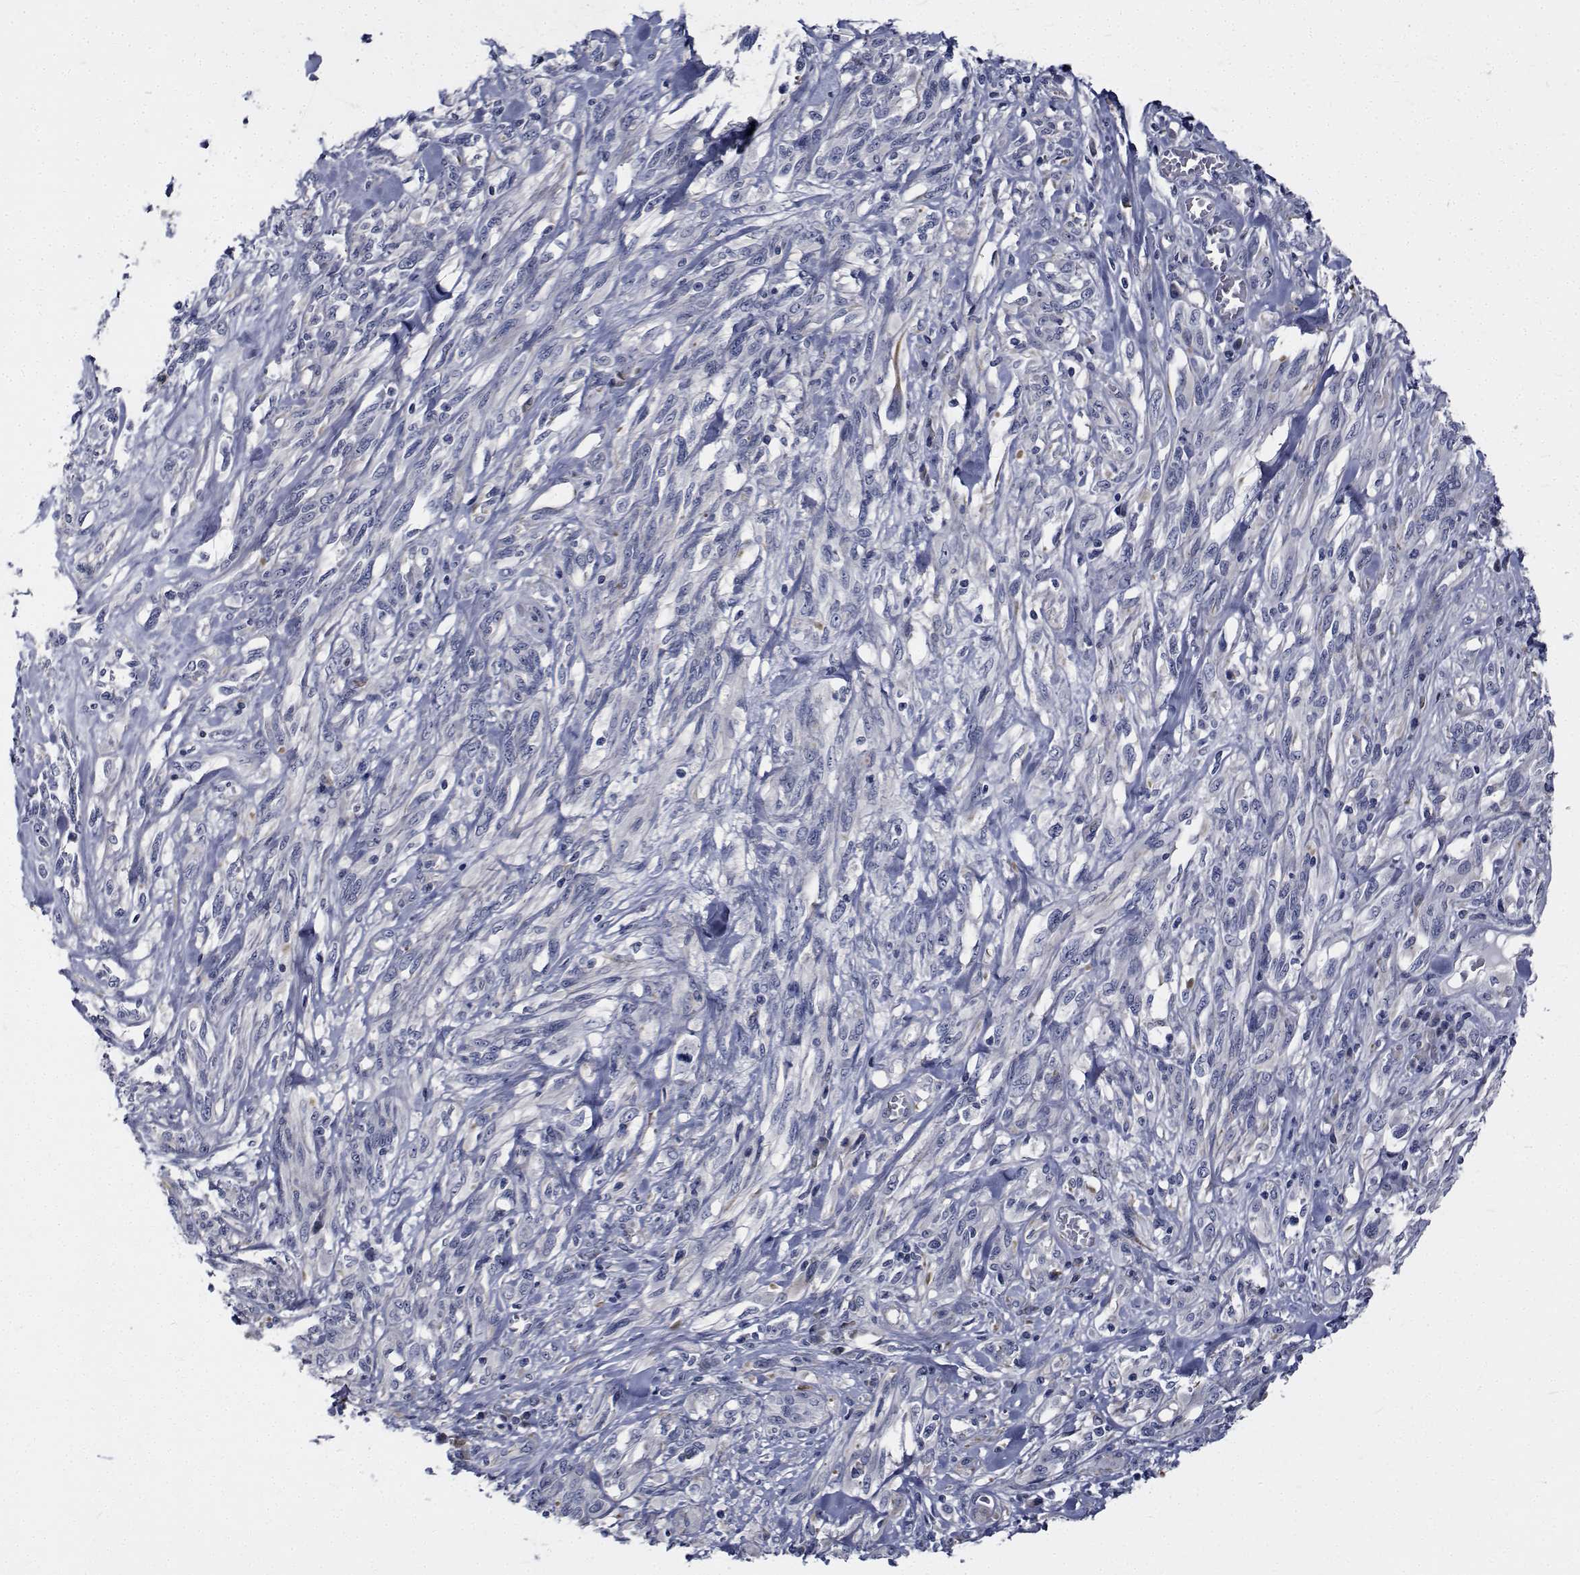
{"staining": {"intensity": "negative", "quantity": "none", "location": "none"}, "tissue": "melanoma", "cell_type": "Tumor cells", "image_type": "cancer", "snomed": [{"axis": "morphology", "description": "Malignant melanoma, NOS"}, {"axis": "topography", "description": "Skin"}], "caption": "Micrograph shows no protein positivity in tumor cells of melanoma tissue. (DAB (3,3'-diaminobenzidine) immunohistochemistry (IHC) visualized using brightfield microscopy, high magnification).", "gene": "TTBK1", "patient": {"sex": "female", "age": 91}}